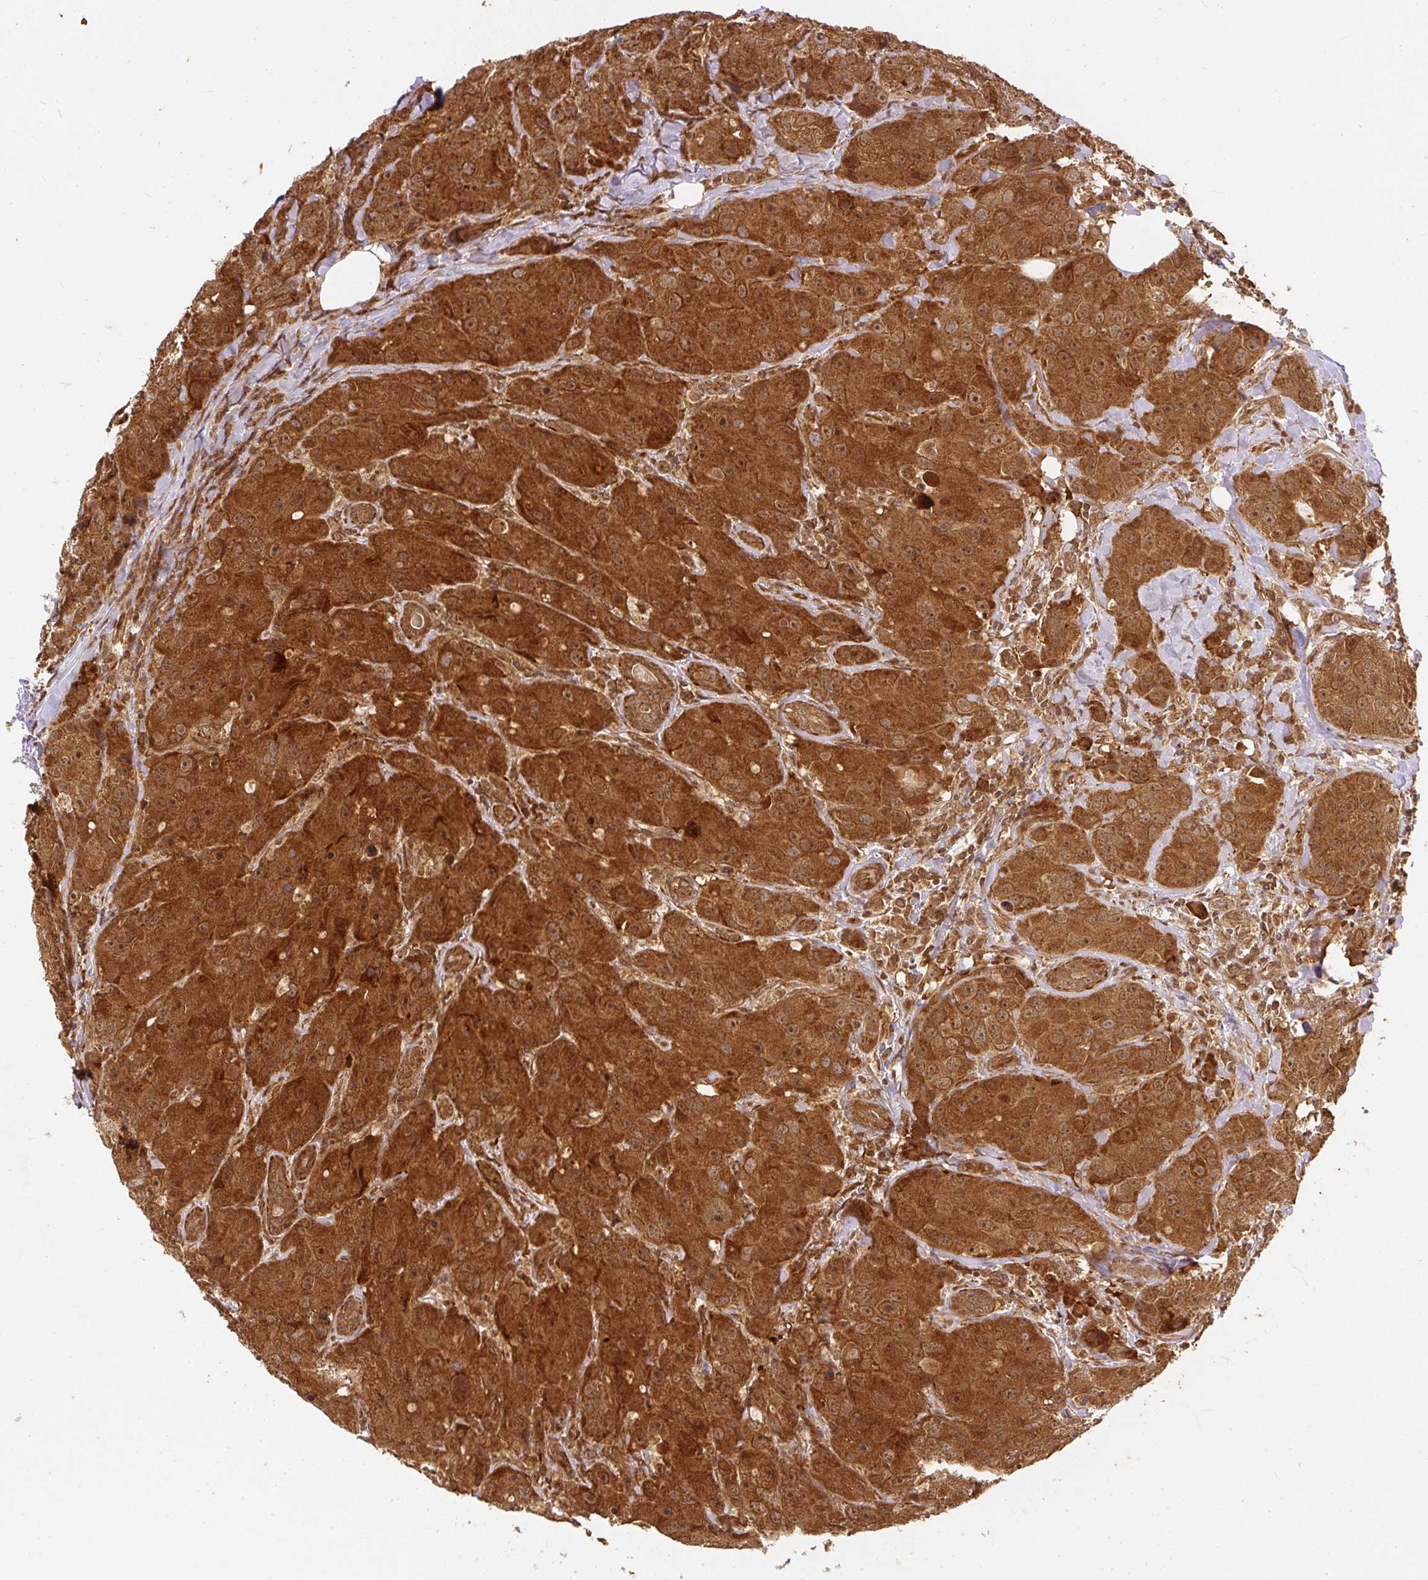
{"staining": {"intensity": "strong", "quantity": ">75%", "location": "cytoplasmic/membranous,nuclear"}, "tissue": "breast cancer", "cell_type": "Tumor cells", "image_type": "cancer", "snomed": [{"axis": "morphology", "description": "Duct carcinoma"}, {"axis": "topography", "description": "Breast"}], "caption": "Strong cytoplasmic/membranous and nuclear protein positivity is identified in approximately >75% of tumor cells in breast cancer (infiltrating ductal carcinoma).", "gene": "PSMD1", "patient": {"sex": "female", "age": 43}}